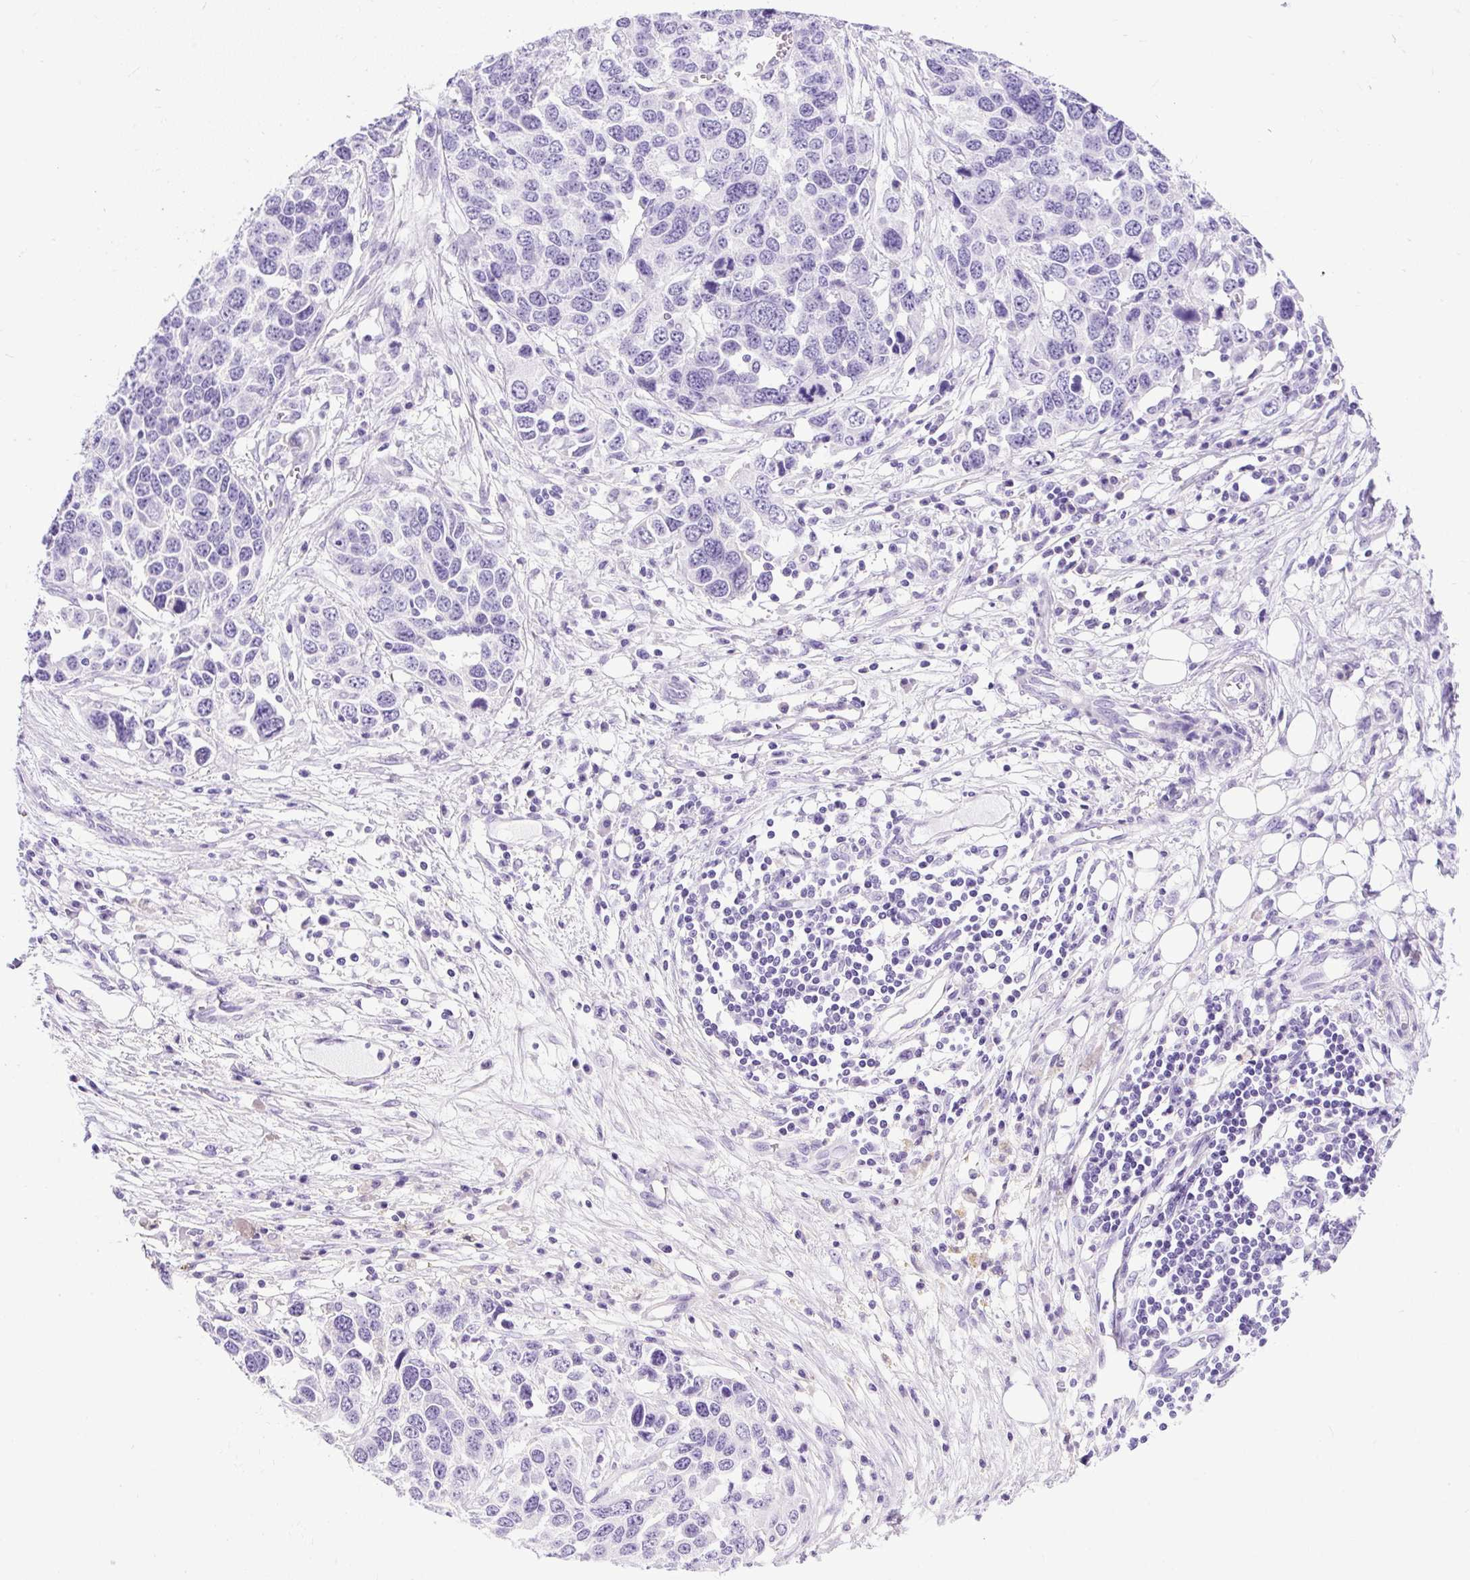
{"staining": {"intensity": "negative", "quantity": "none", "location": "none"}, "tissue": "ovarian cancer", "cell_type": "Tumor cells", "image_type": "cancer", "snomed": [{"axis": "morphology", "description": "Cystadenocarcinoma, serous, NOS"}, {"axis": "topography", "description": "Ovary"}], "caption": "Micrograph shows no protein expression in tumor cells of serous cystadenocarcinoma (ovarian) tissue.", "gene": "UPP1", "patient": {"sex": "female", "age": 76}}